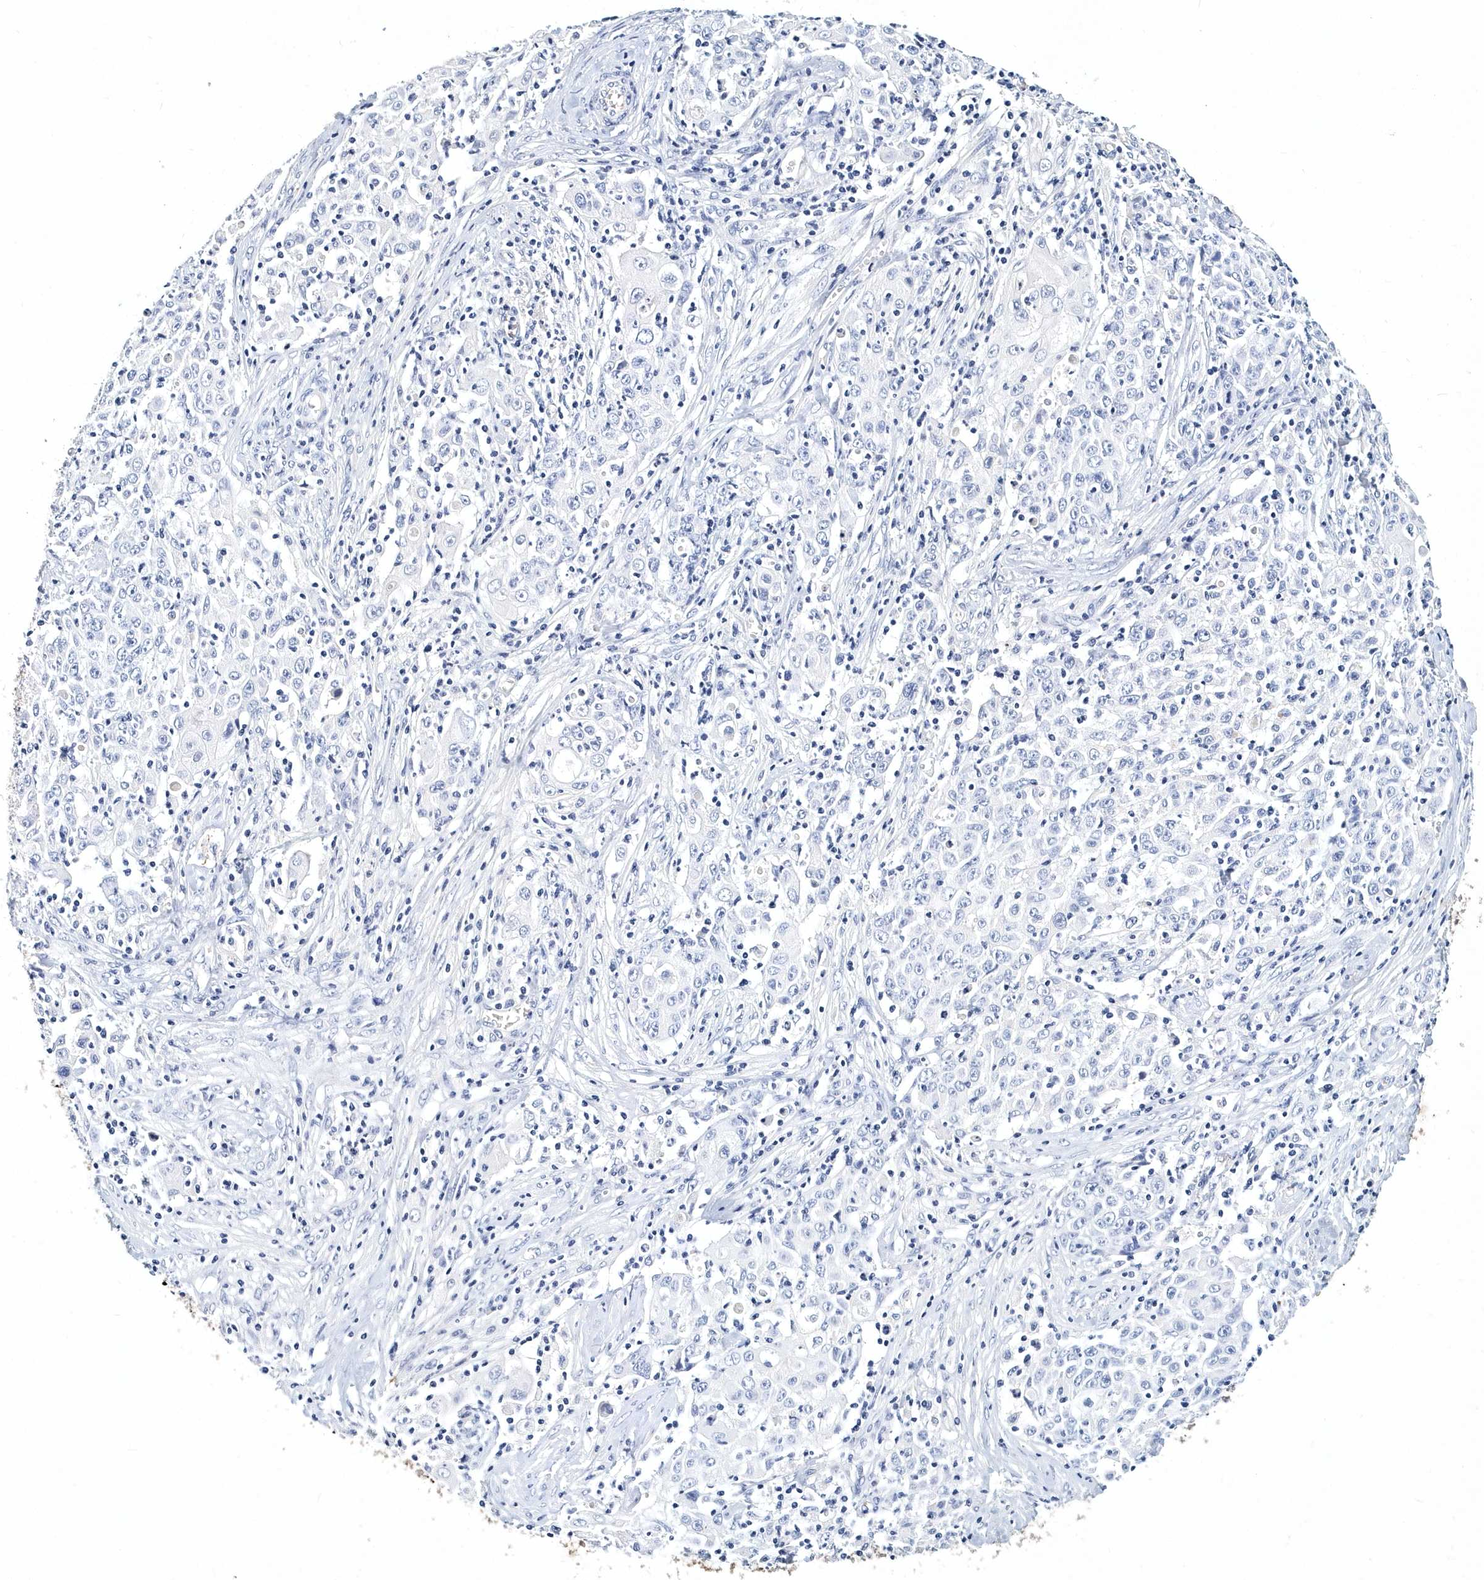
{"staining": {"intensity": "negative", "quantity": "none", "location": "none"}, "tissue": "ovarian cancer", "cell_type": "Tumor cells", "image_type": "cancer", "snomed": [{"axis": "morphology", "description": "Carcinoma, endometroid"}, {"axis": "topography", "description": "Ovary"}], "caption": "The histopathology image exhibits no staining of tumor cells in endometroid carcinoma (ovarian).", "gene": "ITGA2B", "patient": {"sex": "female", "age": 42}}